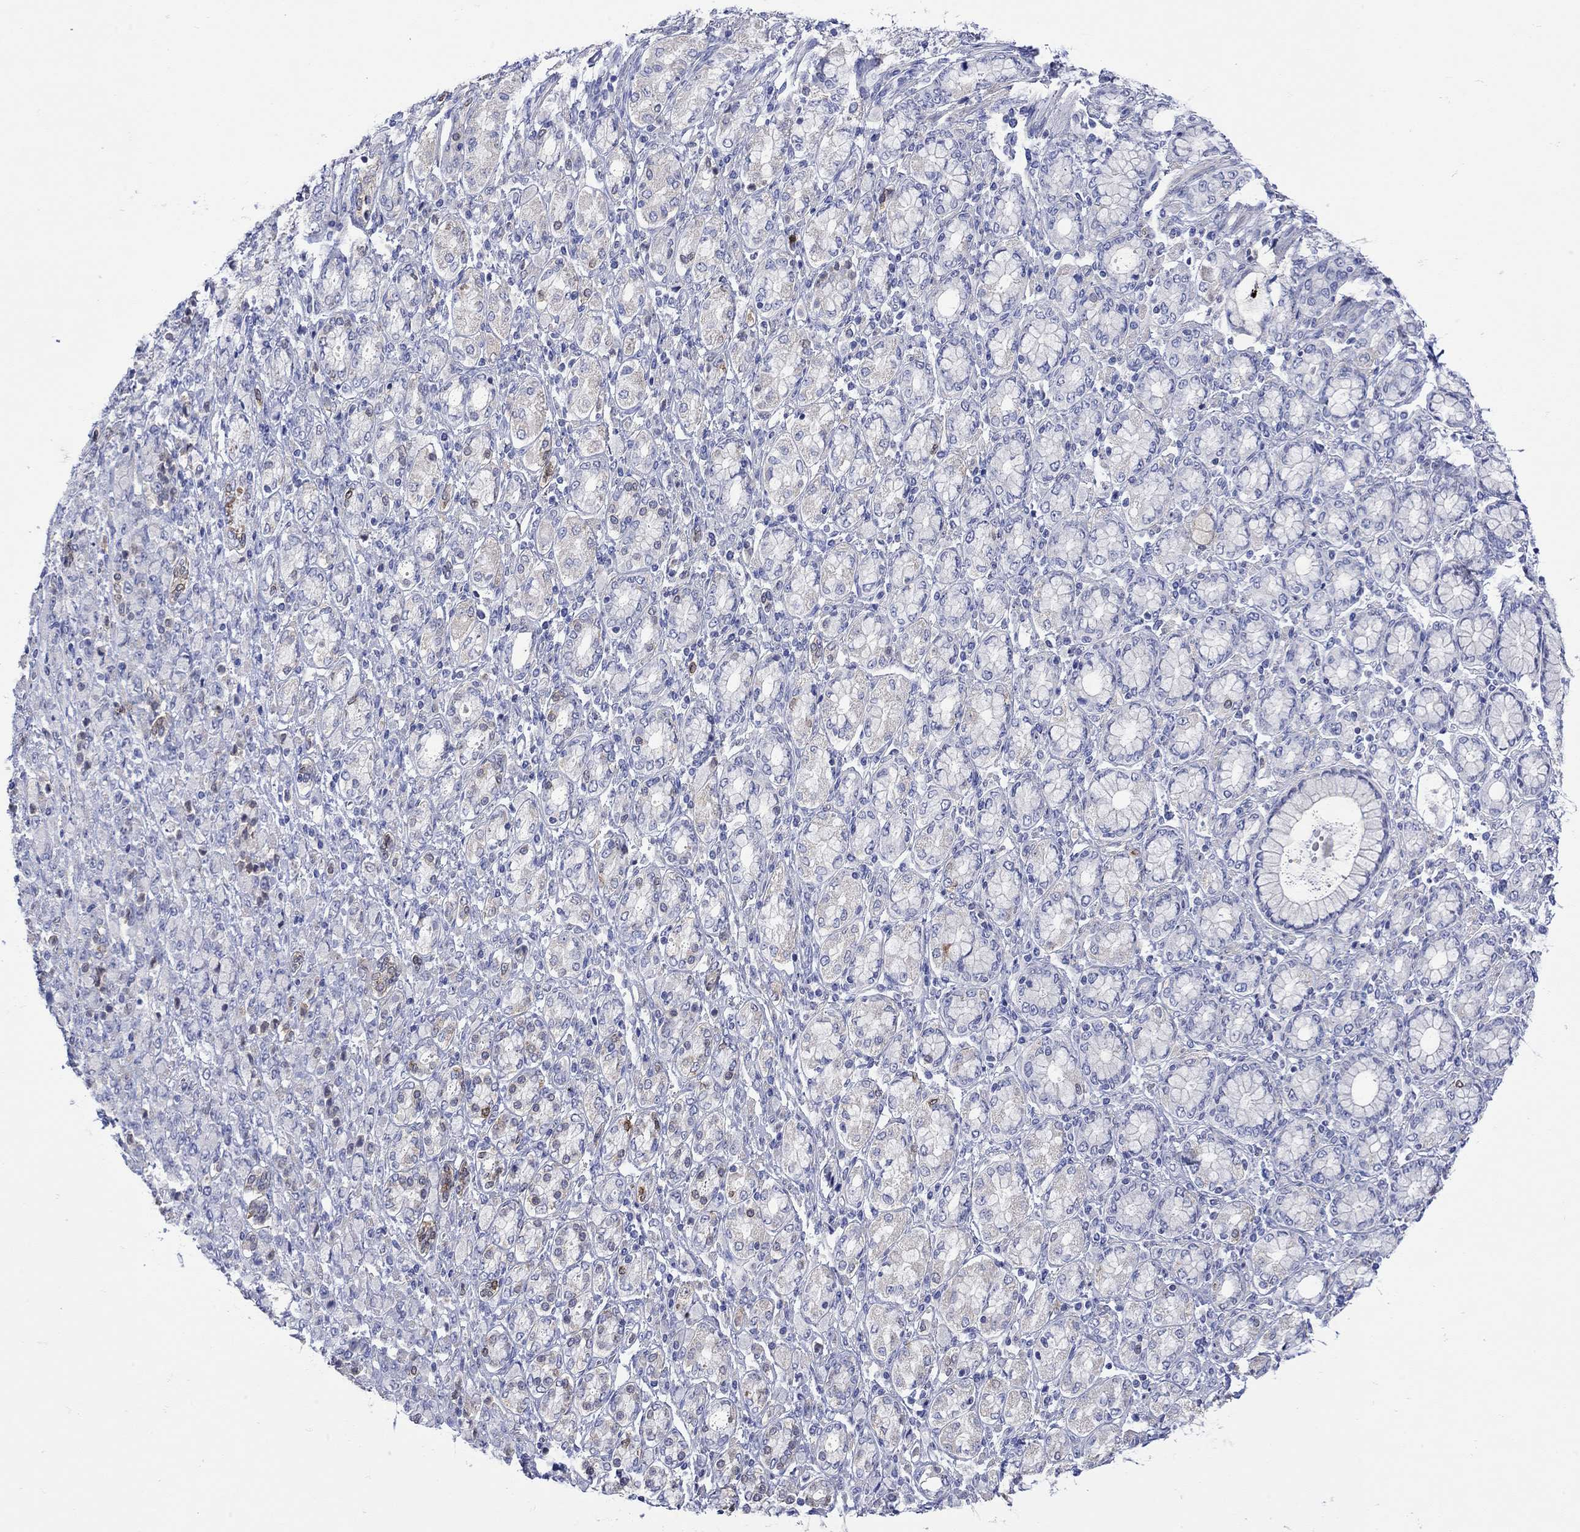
{"staining": {"intensity": "negative", "quantity": "none", "location": "none"}, "tissue": "stomach cancer", "cell_type": "Tumor cells", "image_type": "cancer", "snomed": [{"axis": "morphology", "description": "Normal tissue, NOS"}, {"axis": "morphology", "description": "Adenocarcinoma, NOS"}, {"axis": "topography", "description": "Stomach"}], "caption": "Adenocarcinoma (stomach) was stained to show a protein in brown. There is no significant expression in tumor cells.", "gene": "MSI1", "patient": {"sex": "female", "age": 79}}